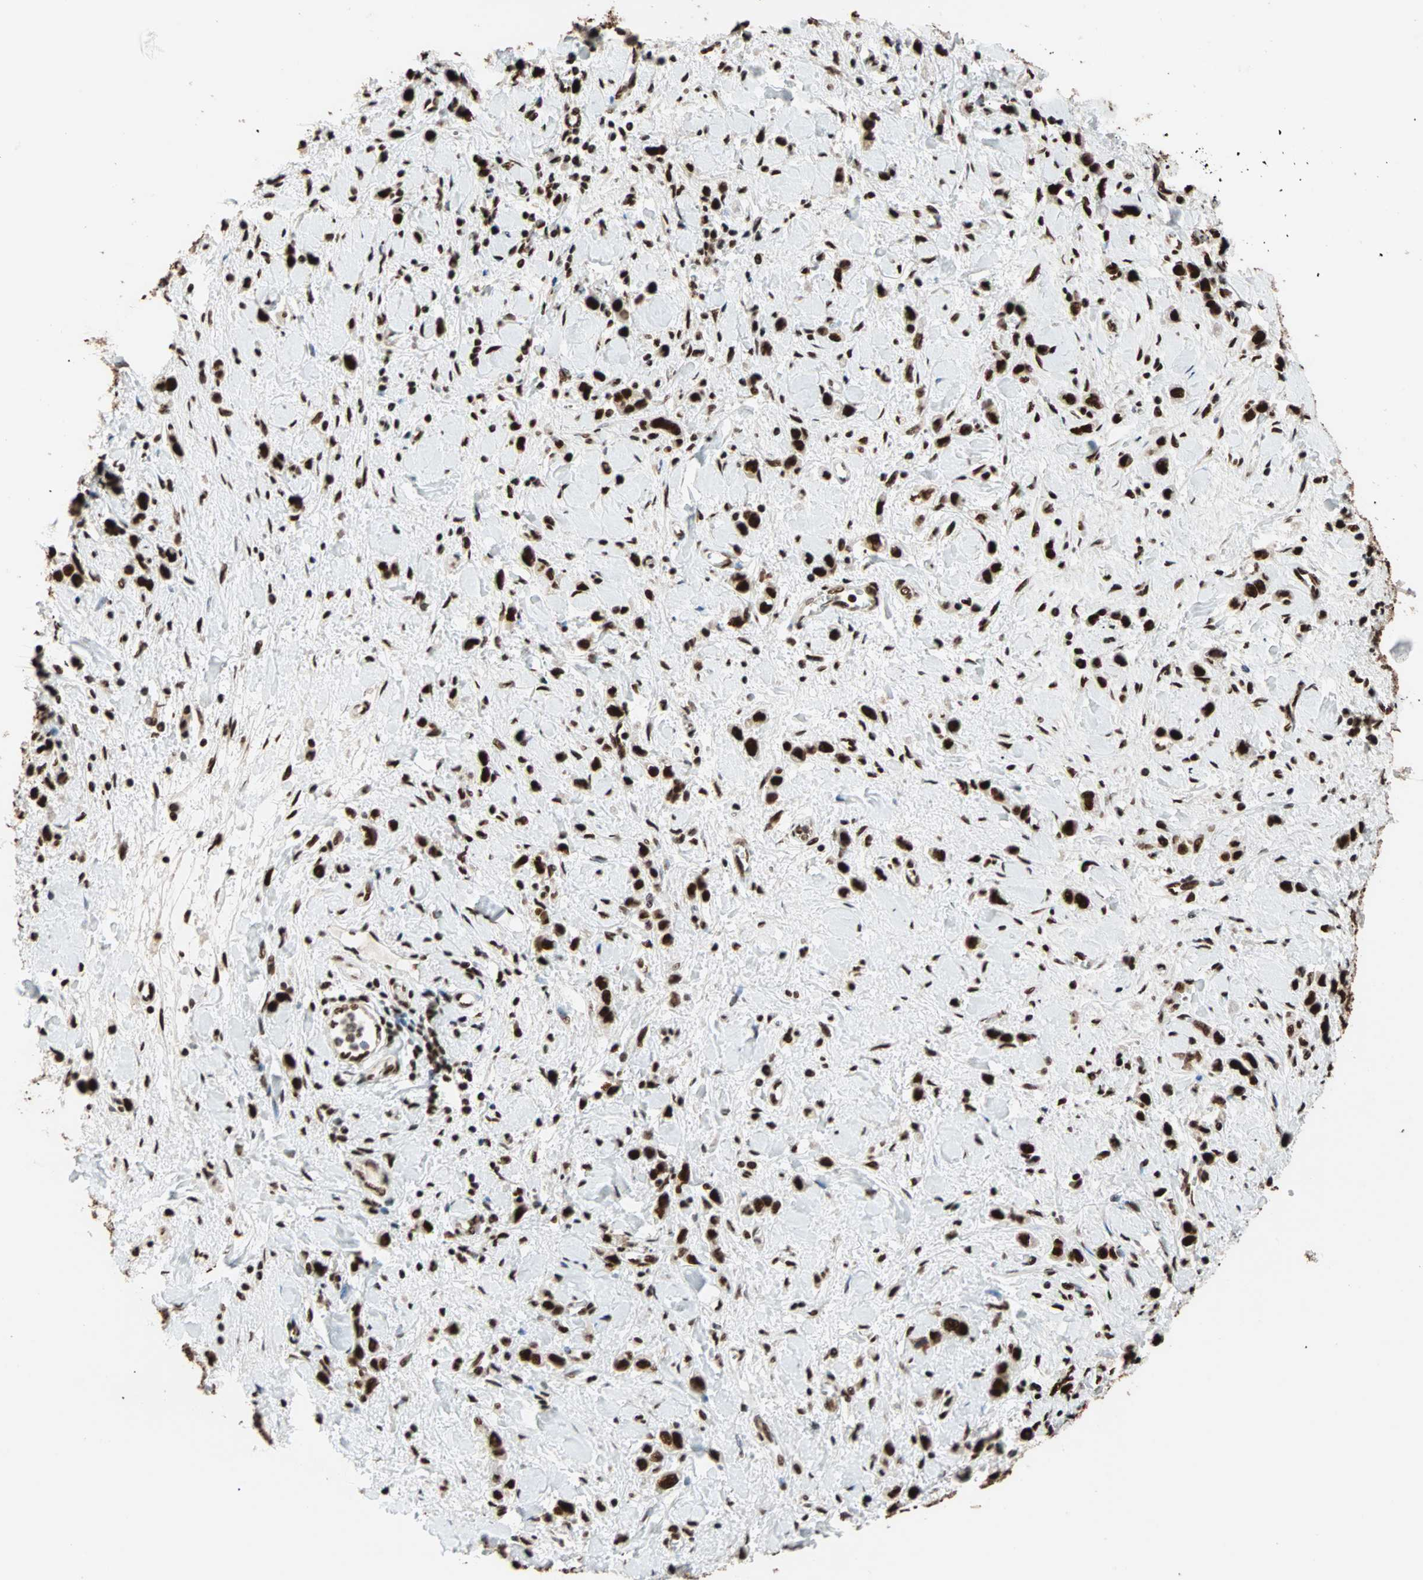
{"staining": {"intensity": "strong", "quantity": ">75%", "location": "nuclear"}, "tissue": "stomach cancer", "cell_type": "Tumor cells", "image_type": "cancer", "snomed": [{"axis": "morphology", "description": "Normal tissue, NOS"}, {"axis": "morphology", "description": "Adenocarcinoma, NOS"}, {"axis": "topography", "description": "Stomach, upper"}, {"axis": "topography", "description": "Stomach"}], "caption": "This photomicrograph reveals immunohistochemistry (IHC) staining of human stomach cancer (adenocarcinoma), with high strong nuclear expression in about >75% of tumor cells.", "gene": "ILF2", "patient": {"sex": "female", "age": 65}}